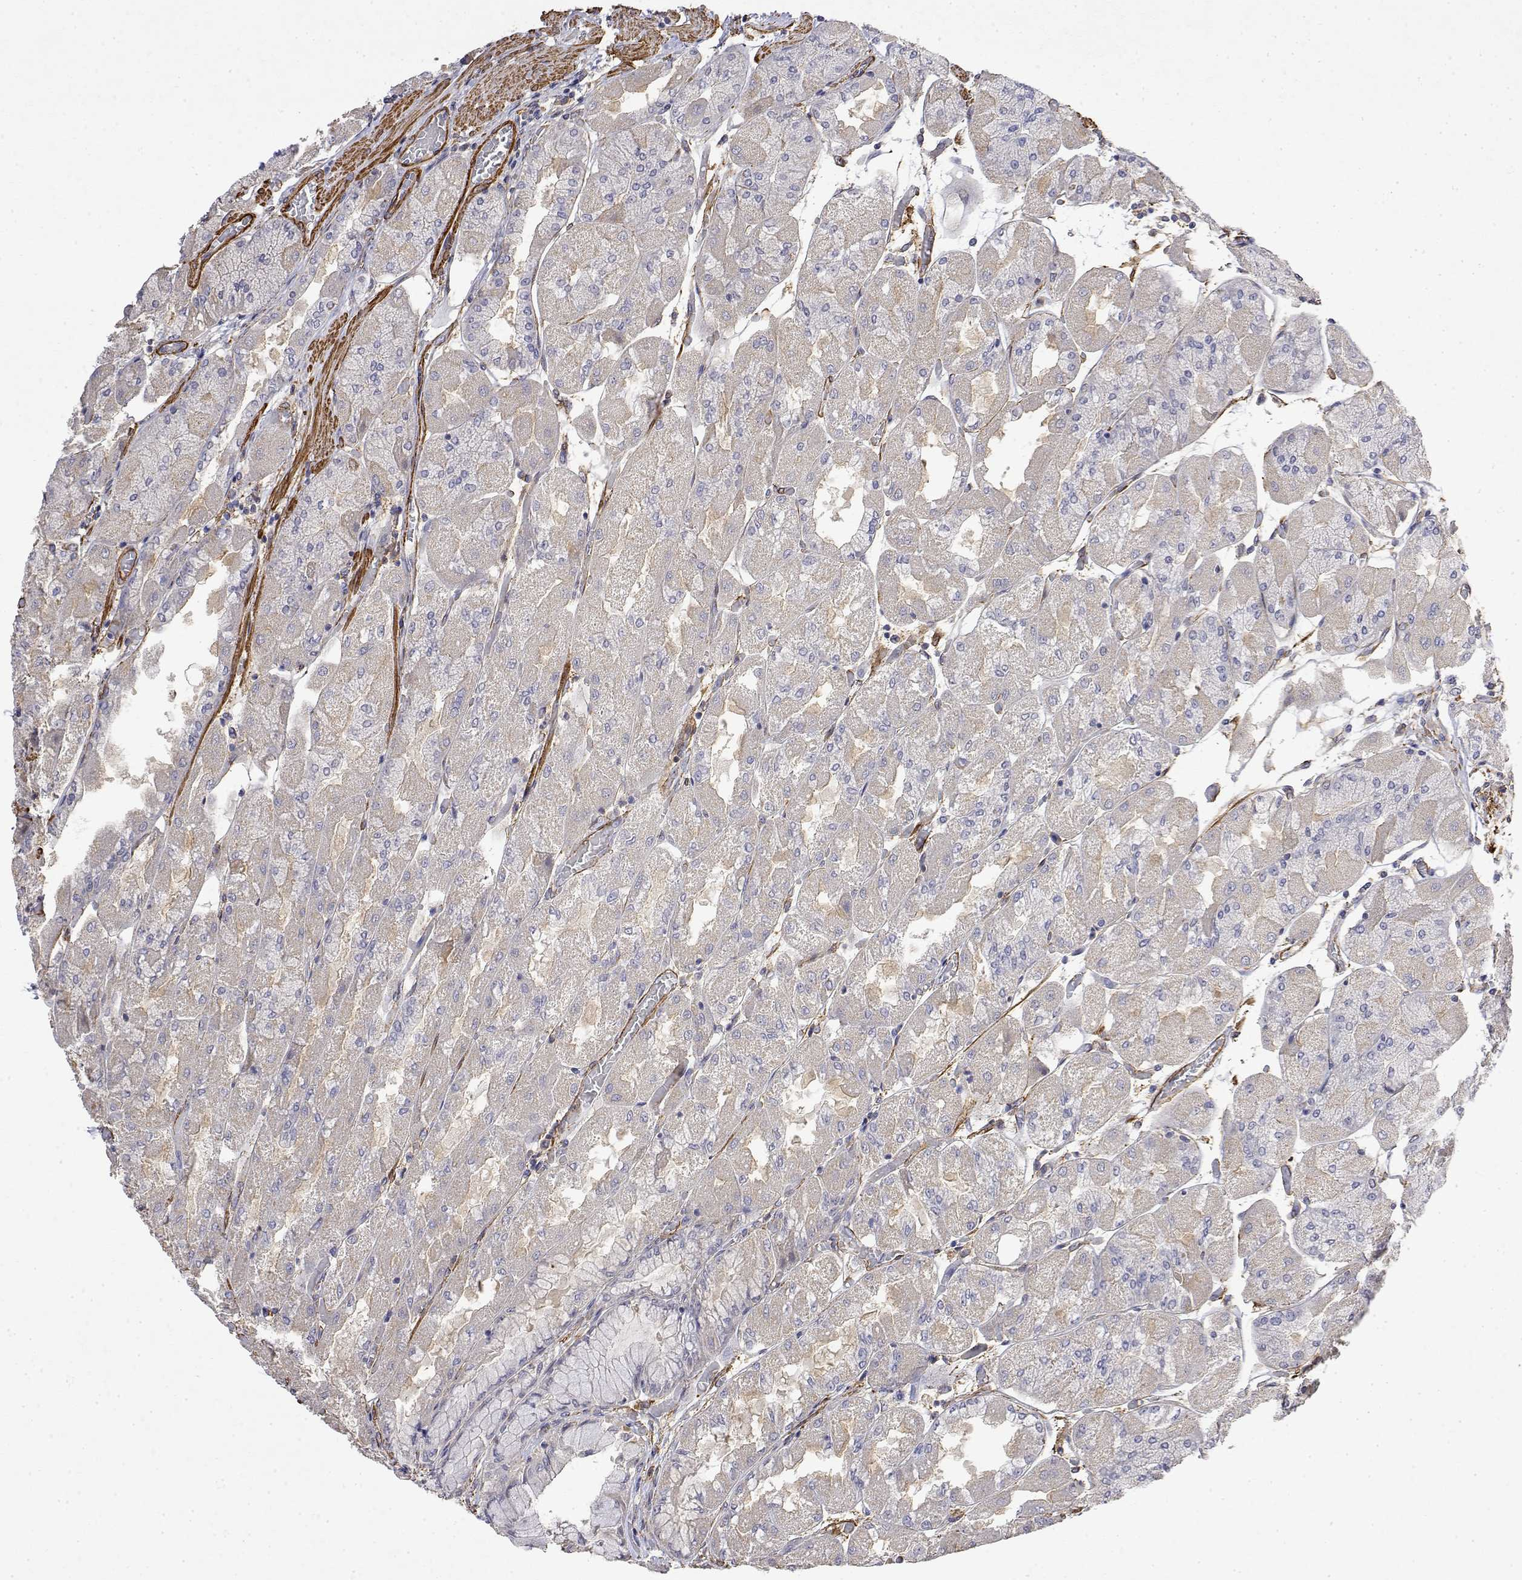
{"staining": {"intensity": "negative", "quantity": "none", "location": "none"}, "tissue": "stomach", "cell_type": "Glandular cells", "image_type": "normal", "snomed": [{"axis": "morphology", "description": "Normal tissue, NOS"}, {"axis": "topography", "description": "Stomach"}], "caption": "The immunohistochemistry micrograph has no significant staining in glandular cells of stomach. (Stains: DAB (3,3'-diaminobenzidine) IHC with hematoxylin counter stain, Microscopy: brightfield microscopy at high magnification).", "gene": "SOWAHD", "patient": {"sex": "female", "age": 61}}